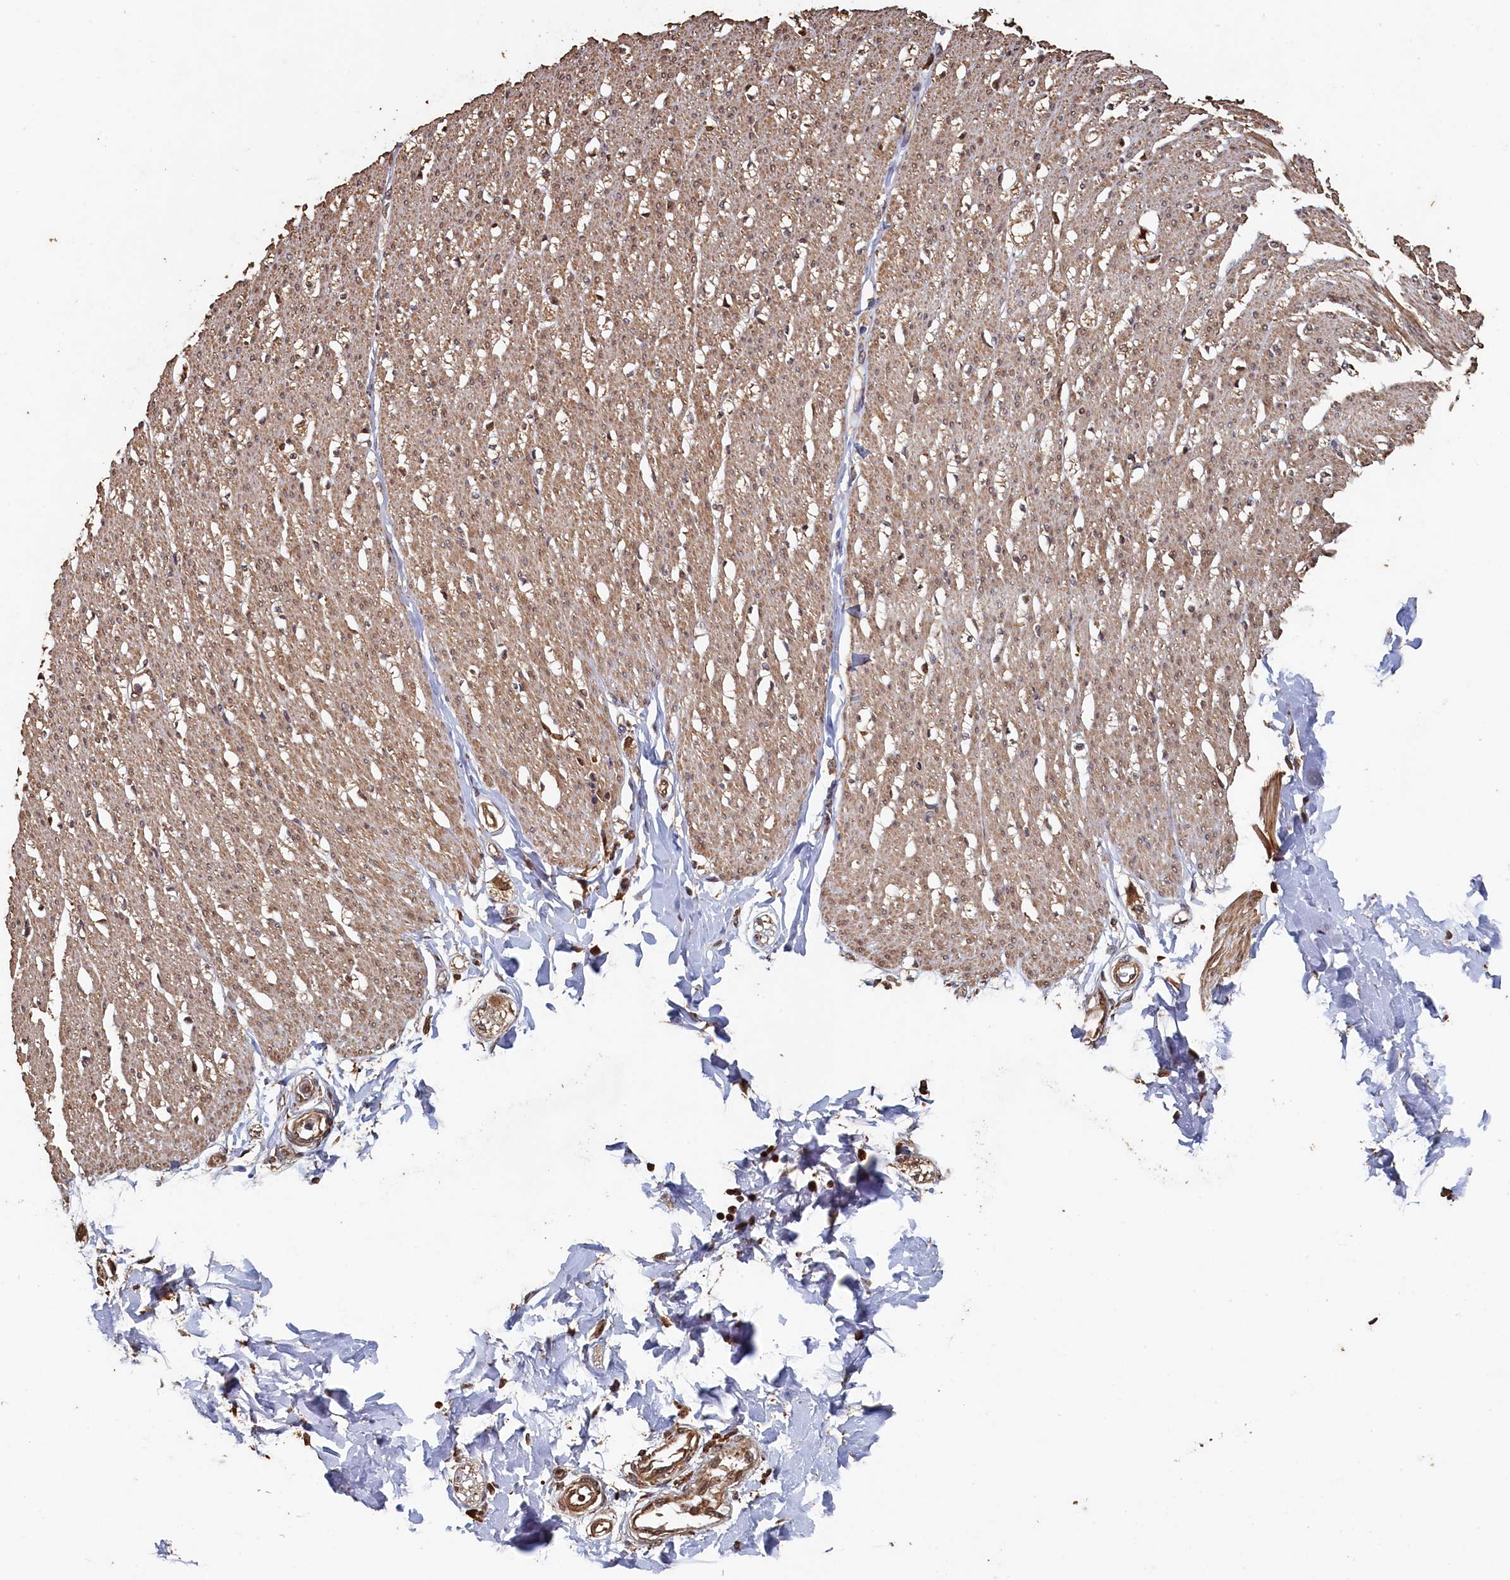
{"staining": {"intensity": "moderate", "quantity": ">75%", "location": "cytoplasmic/membranous"}, "tissue": "smooth muscle", "cell_type": "Smooth muscle cells", "image_type": "normal", "snomed": [{"axis": "morphology", "description": "Normal tissue, NOS"}, {"axis": "morphology", "description": "Adenocarcinoma, NOS"}, {"axis": "topography", "description": "Colon"}, {"axis": "topography", "description": "Peripheral nerve tissue"}], "caption": "This histopathology image demonstrates normal smooth muscle stained with immunohistochemistry to label a protein in brown. The cytoplasmic/membranous of smooth muscle cells show moderate positivity for the protein. Nuclei are counter-stained blue.", "gene": "PIGN", "patient": {"sex": "male", "age": 14}}